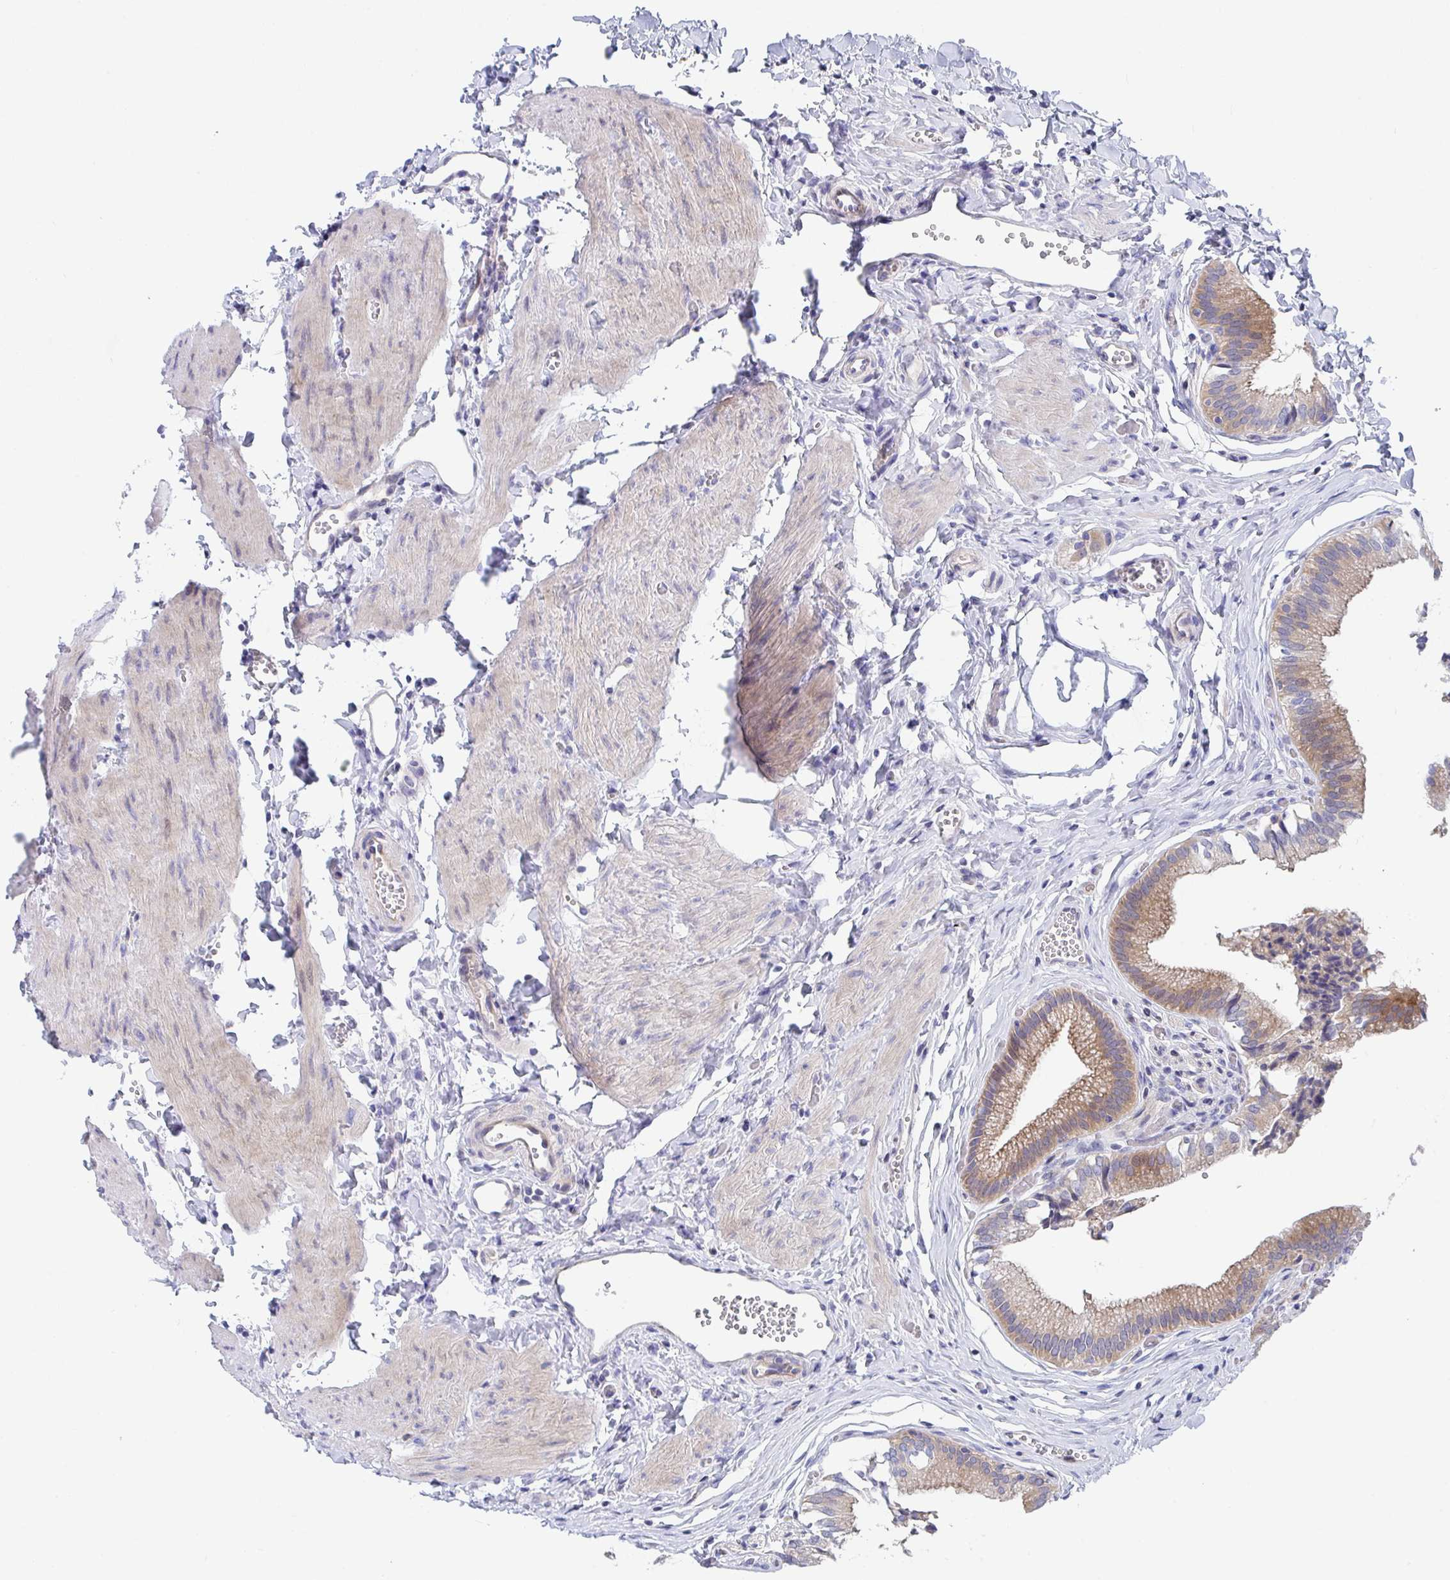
{"staining": {"intensity": "moderate", "quantity": ">75%", "location": "cytoplasmic/membranous,nuclear"}, "tissue": "gallbladder", "cell_type": "Glandular cells", "image_type": "normal", "snomed": [{"axis": "morphology", "description": "Normal tissue, NOS"}, {"axis": "topography", "description": "Gallbladder"}, {"axis": "topography", "description": "Peripheral nerve tissue"}], "caption": "Protein staining reveals moderate cytoplasmic/membranous,nuclear positivity in about >75% of glandular cells in benign gallbladder. Using DAB (brown) and hematoxylin (blue) stains, captured at high magnification using brightfield microscopy.", "gene": "P2RX3", "patient": {"sex": "male", "age": 17}}